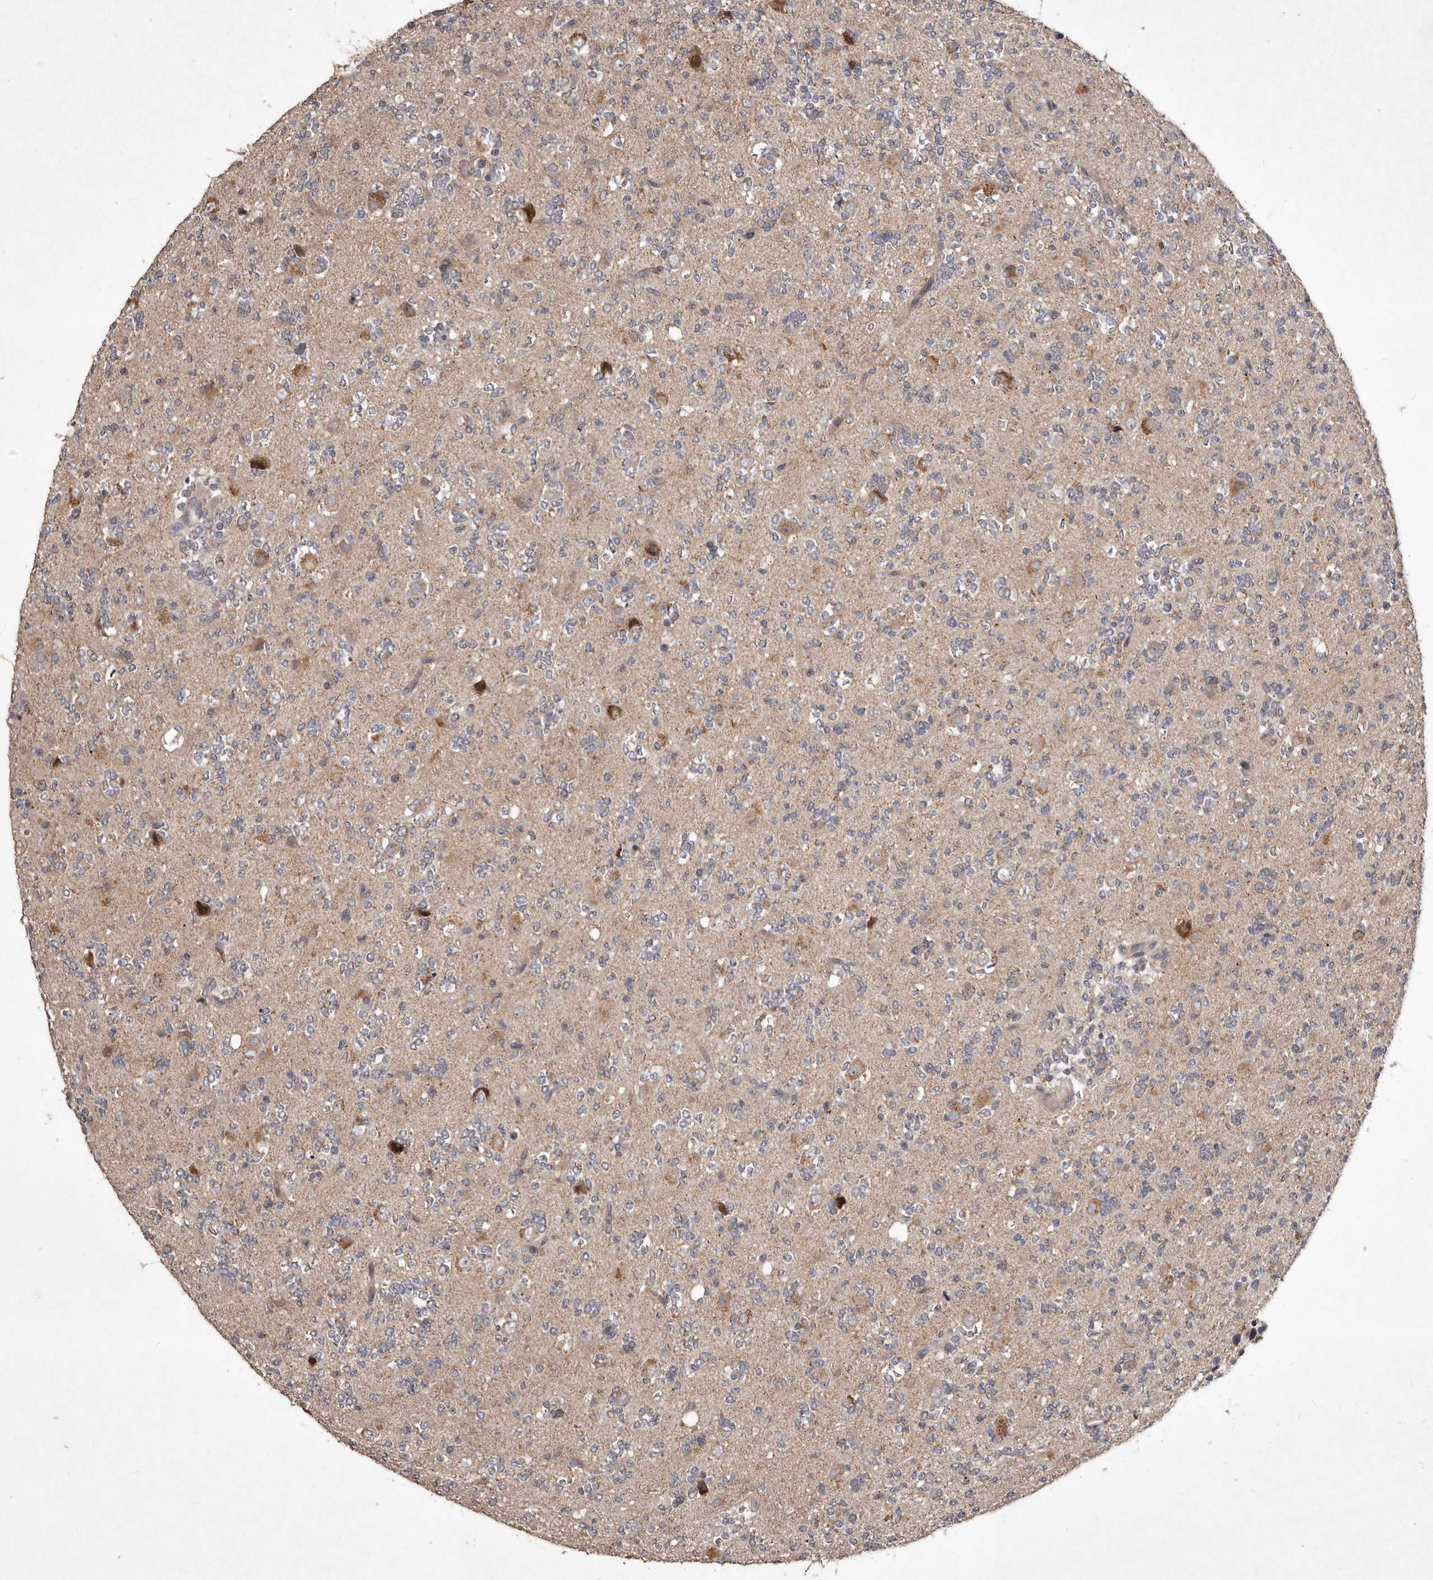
{"staining": {"intensity": "weak", "quantity": "25%-75%", "location": "cytoplasmic/membranous"}, "tissue": "glioma", "cell_type": "Tumor cells", "image_type": "cancer", "snomed": [{"axis": "morphology", "description": "Glioma, malignant, High grade"}, {"axis": "topography", "description": "Brain"}], "caption": "IHC (DAB) staining of glioma shows weak cytoplasmic/membranous protein positivity in about 25%-75% of tumor cells.", "gene": "FLAD1", "patient": {"sex": "female", "age": 62}}